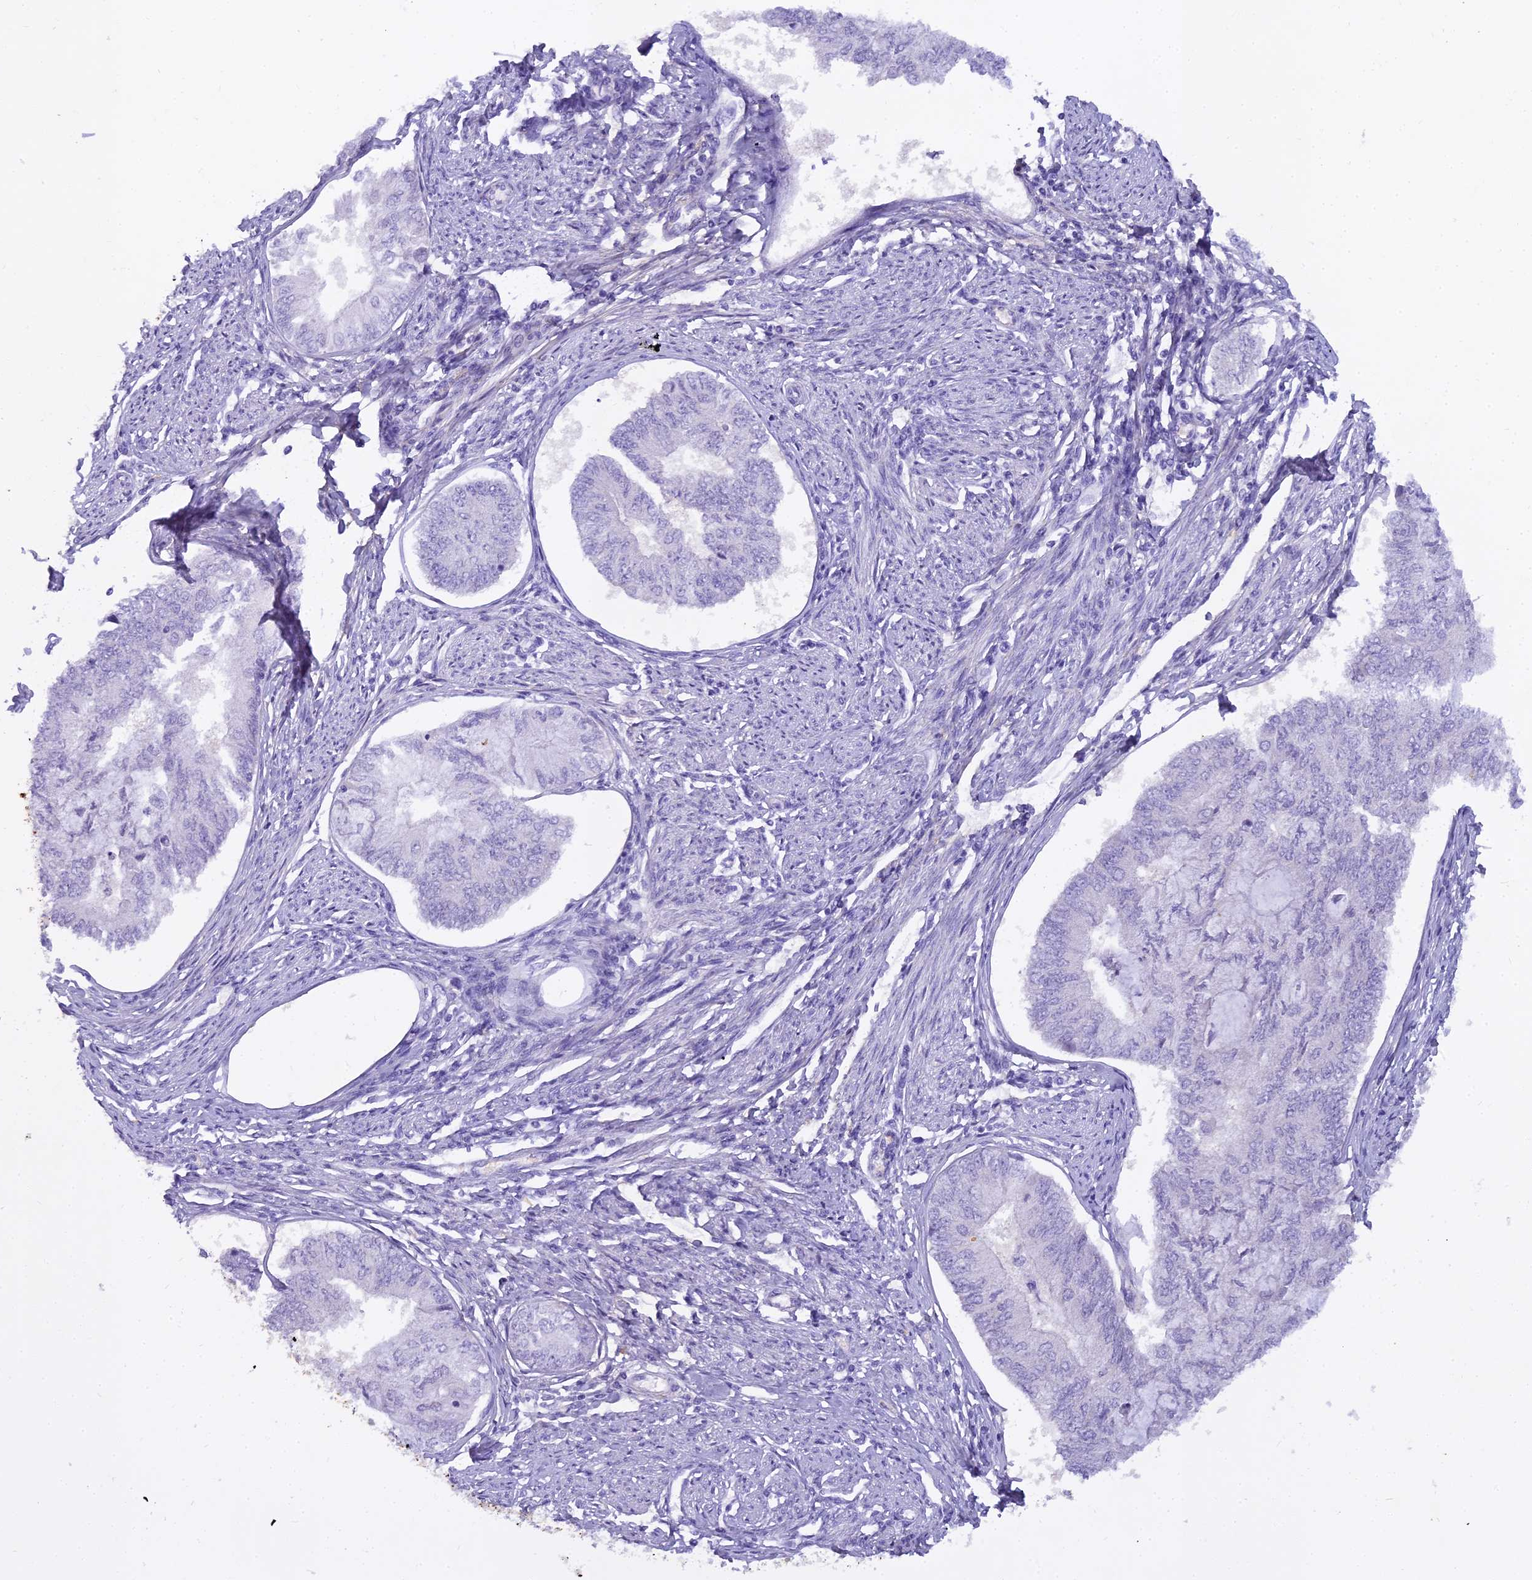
{"staining": {"intensity": "negative", "quantity": "none", "location": "none"}, "tissue": "endometrial cancer", "cell_type": "Tumor cells", "image_type": "cancer", "snomed": [{"axis": "morphology", "description": "Adenocarcinoma, NOS"}, {"axis": "topography", "description": "Endometrium"}], "caption": "The histopathology image exhibits no staining of tumor cells in adenocarcinoma (endometrial).", "gene": "OSTN", "patient": {"sex": "female", "age": 68}}